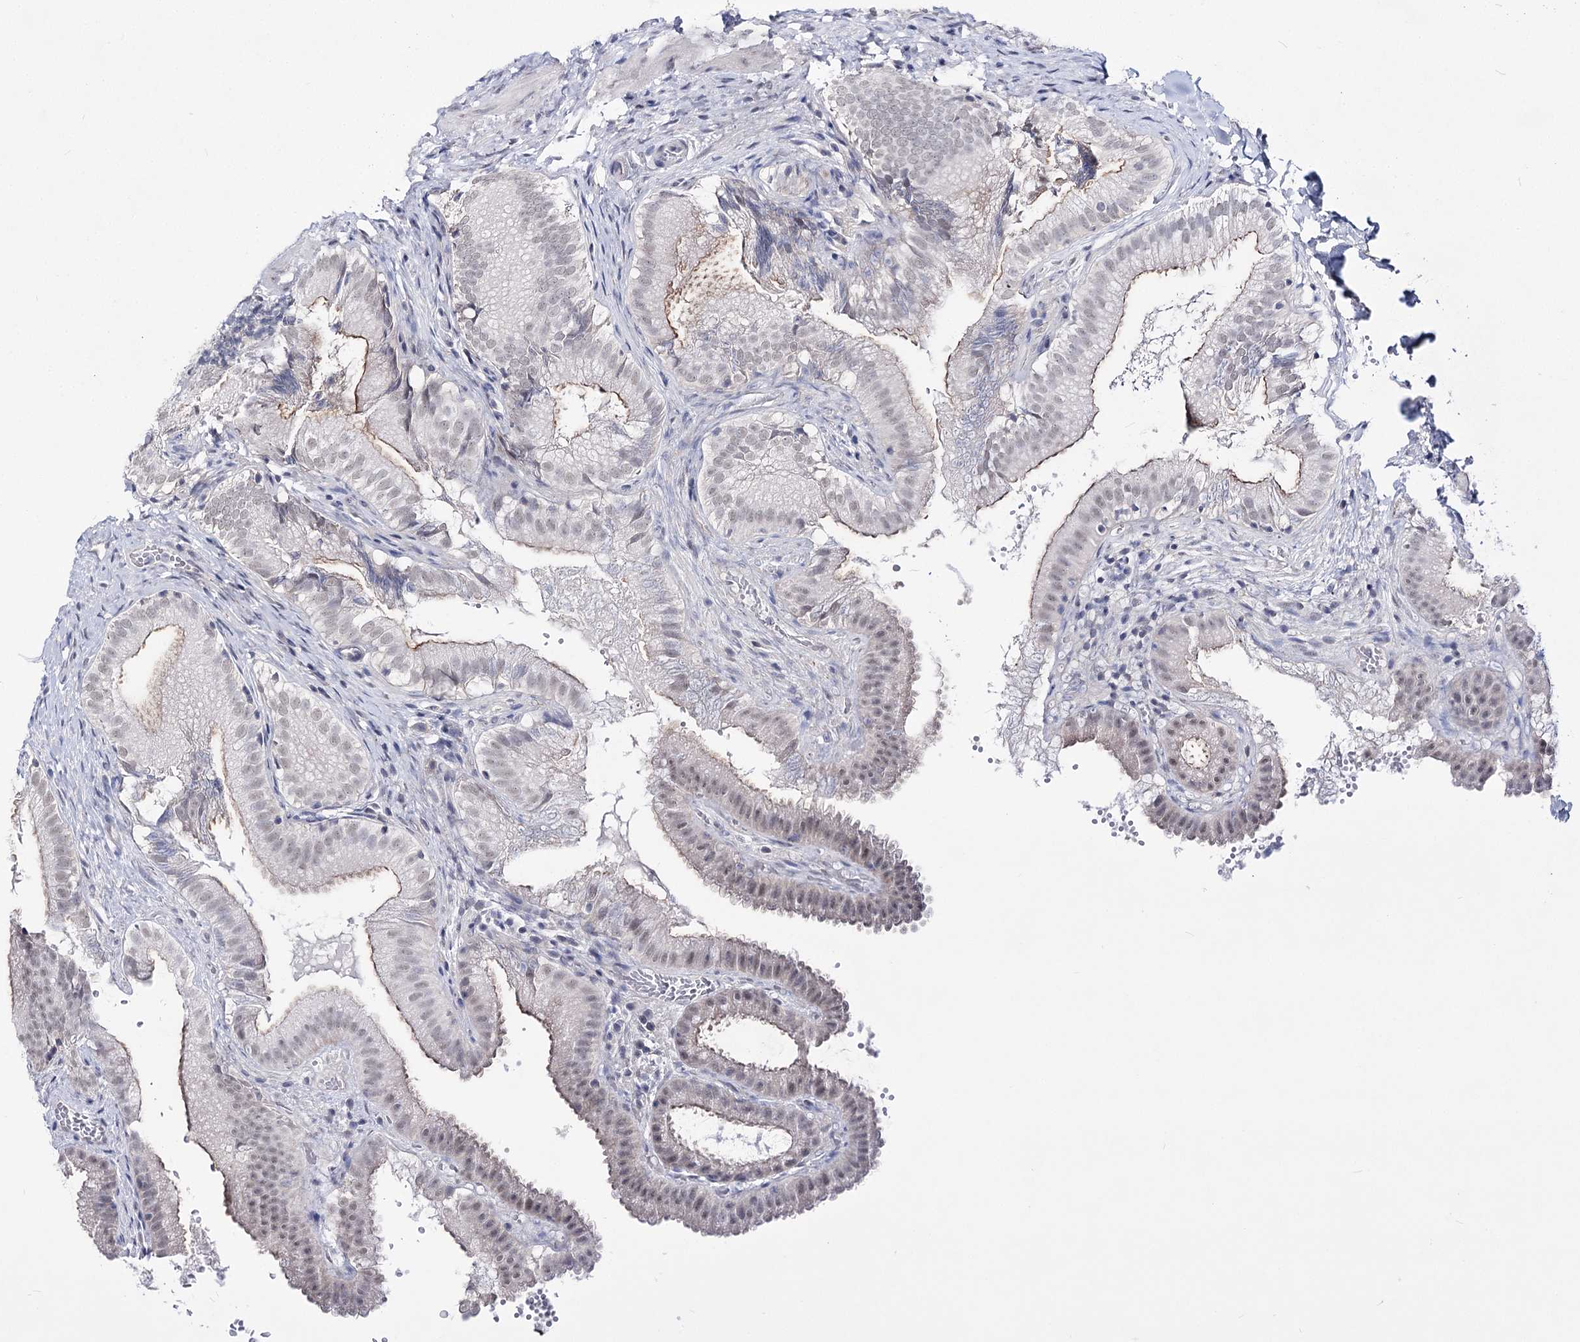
{"staining": {"intensity": "weak", "quantity": "<25%", "location": "nuclear"}, "tissue": "gallbladder", "cell_type": "Glandular cells", "image_type": "normal", "snomed": [{"axis": "morphology", "description": "Normal tissue, NOS"}, {"axis": "topography", "description": "Gallbladder"}], "caption": "A micrograph of gallbladder stained for a protein displays no brown staining in glandular cells.", "gene": "ATP10B", "patient": {"sex": "female", "age": 30}}